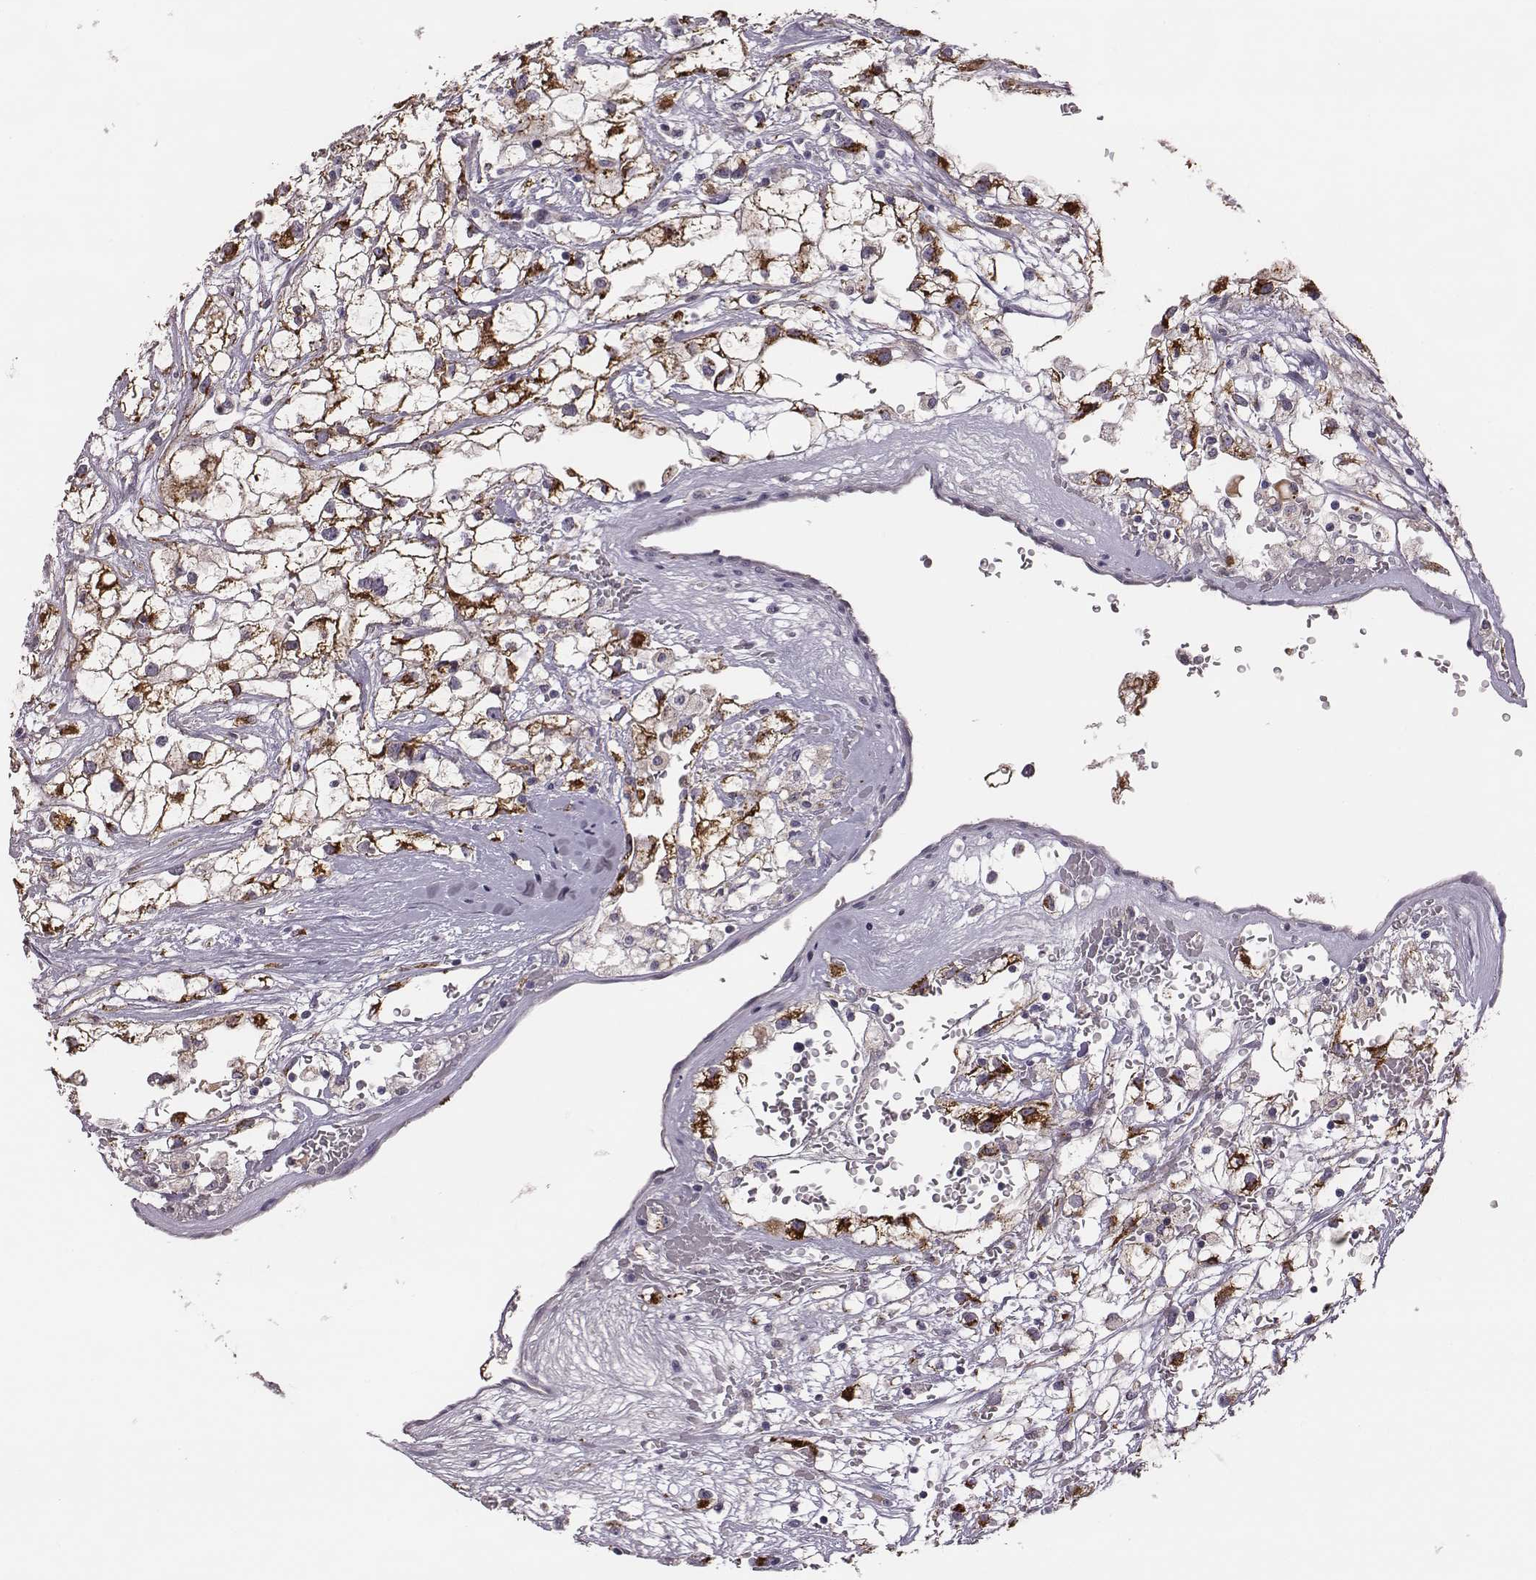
{"staining": {"intensity": "strong", "quantity": ">75%", "location": "cytoplasmic/membranous"}, "tissue": "renal cancer", "cell_type": "Tumor cells", "image_type": "cancer", "snomed": [{"axis": "morphology", "description": "Adenocarcinoma, NOS"}, {"axis": "topography", "description": "Kidney"}], "caption": "A brown stain shows strong cytoplasmic/membranous staining of a protein in human renal cancer tumor cells.", "gene": "KMO", "patient": {"sex": "male", "age": 59}}